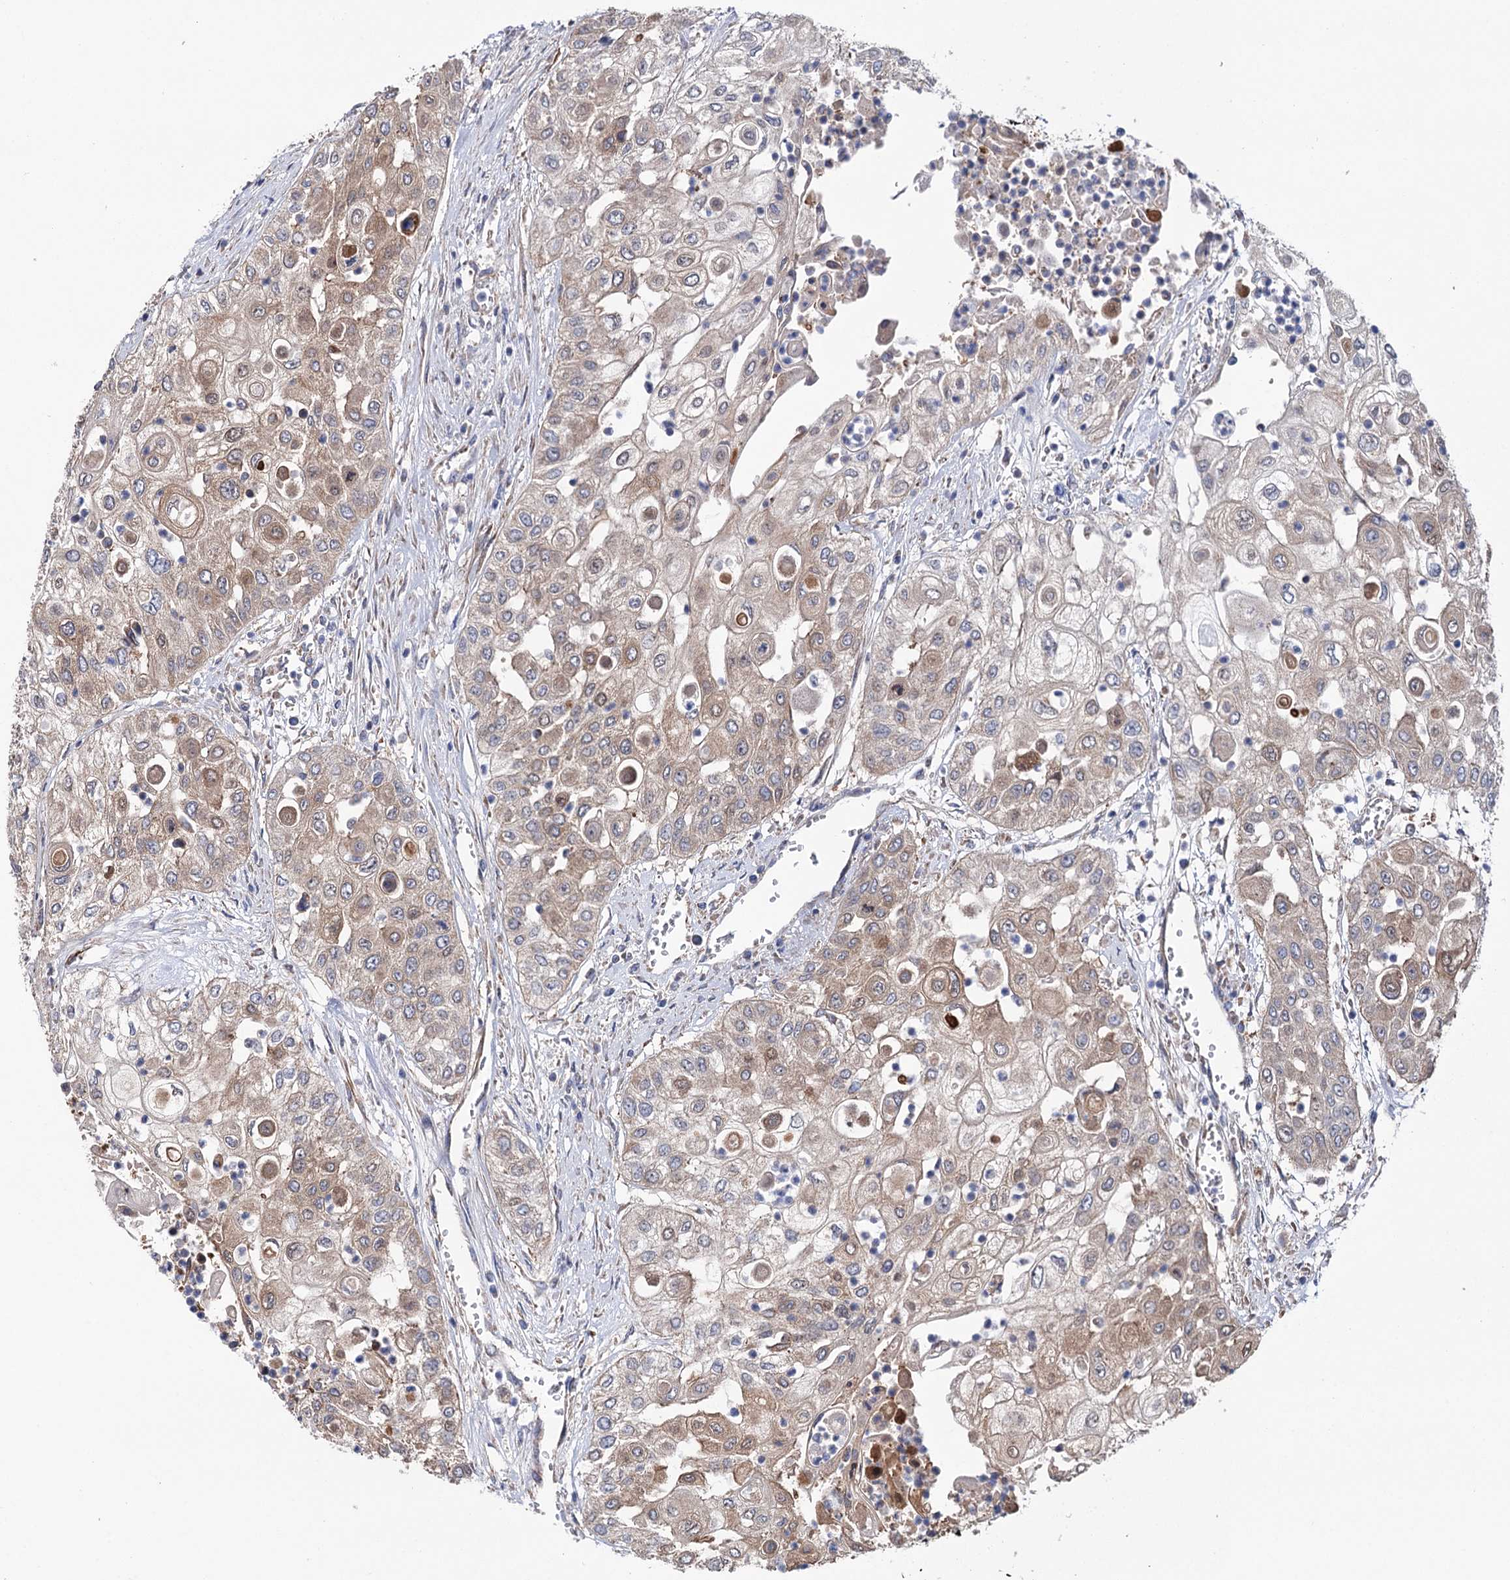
{"staining": {"intensity": "weak", "quantity": "25%-75%", "location": "cytoplasmic/membranous"}, "tissue": "urothelial cancer", "cell_type": "Tumor cells", "image_type": "cancer", "snomed": [{"axis": "morphology", "description": "Urothelial carcinoma, High grade"}, {"axis": "topography", "description": "Urinary bladder"}], "caption": "Protein expression by immunohistochemistry displays weak cytoplasmic/membranous expression in approximately 25%-75% of tumor cells in high-grade urothelial carcinoma. Immunohistochemistry (ihc) stains the protein in brown and the nuclei are stained blue.", "gene": "SUCLA2", "patient": {"sex": "female", "age": 79}}